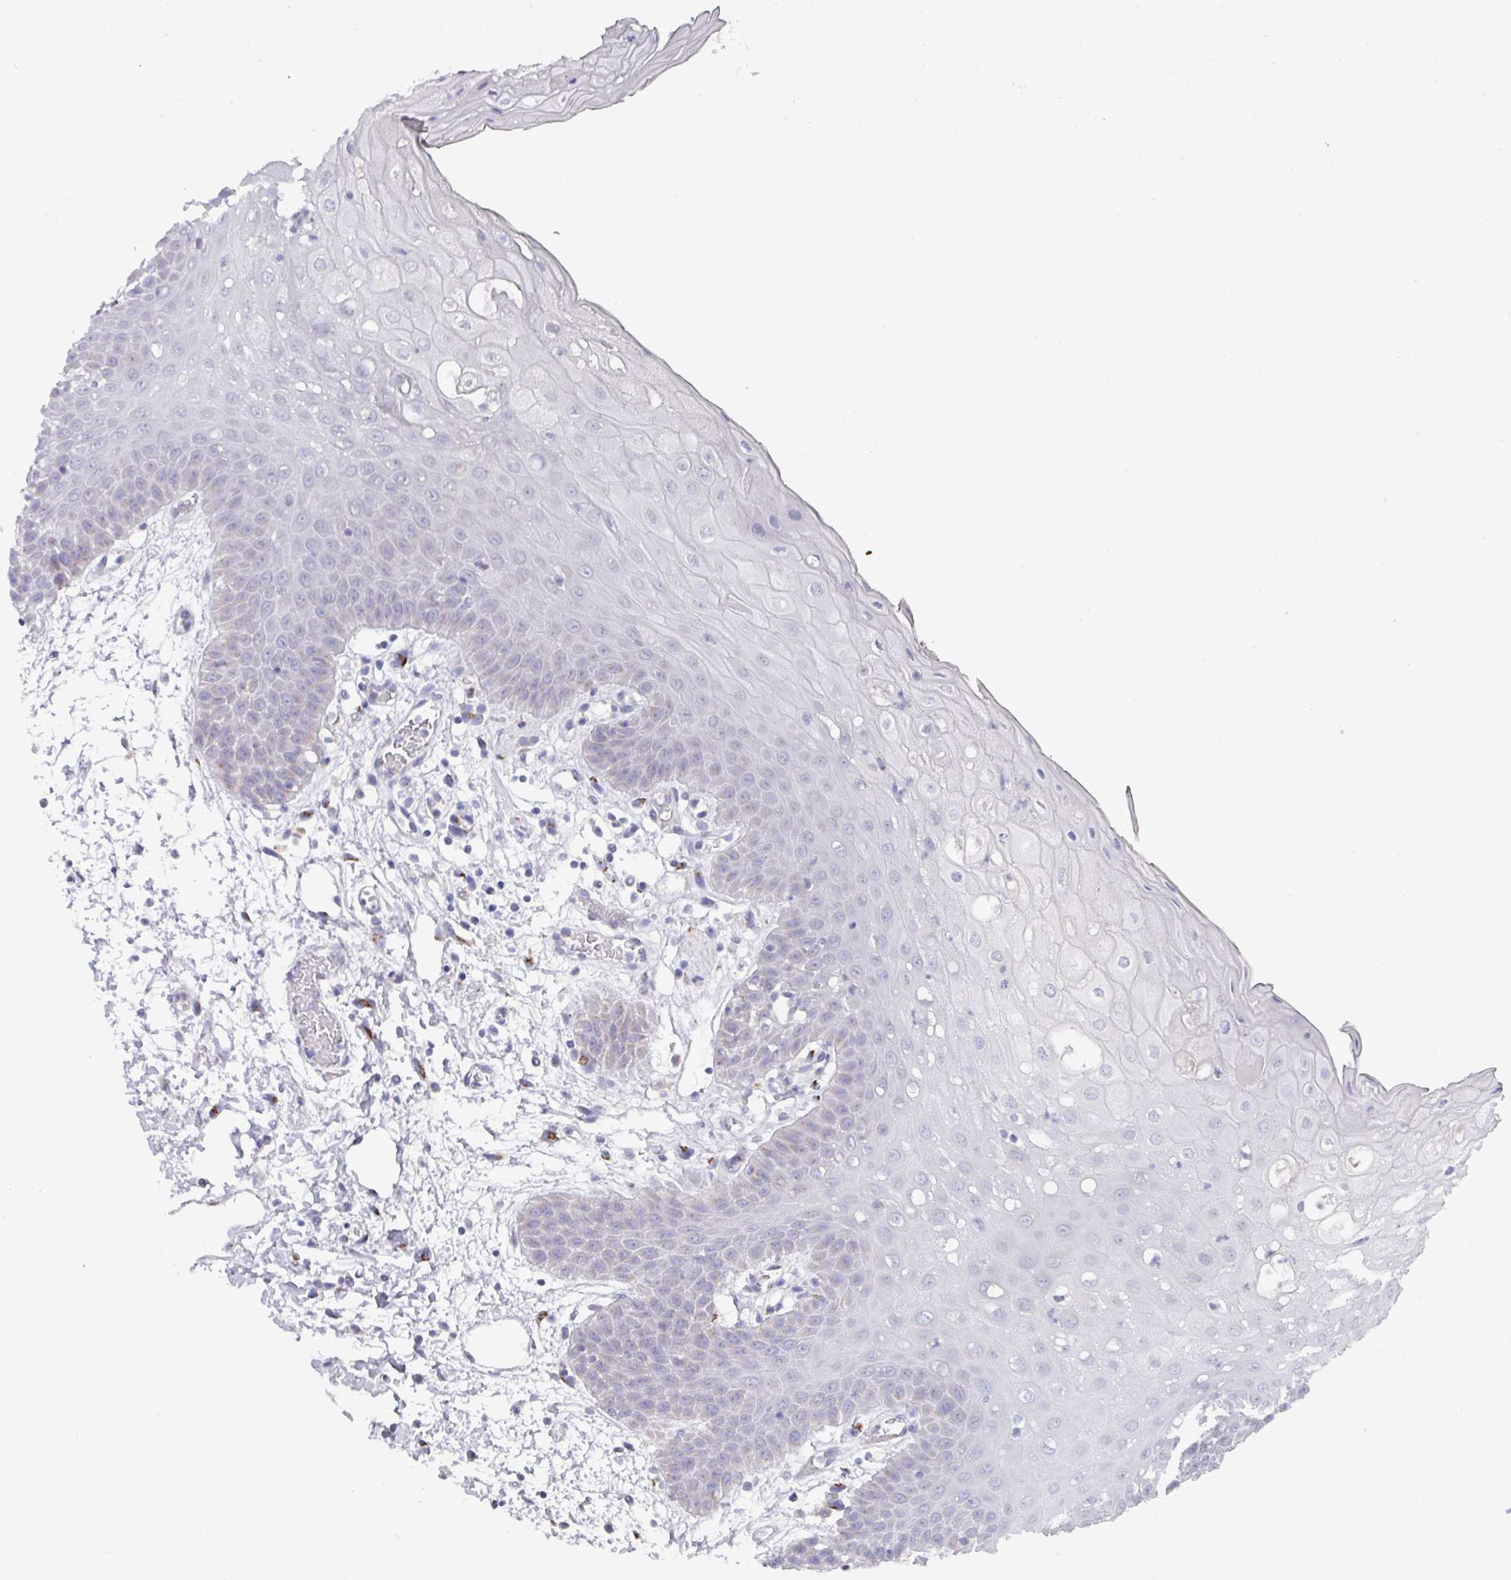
{"staining": {"intensity": "negative", "quantity": "none", "location": "none"}, "tissue": "oral mucosa", "cell_type": "Squamous epithelial cells", "image_type": "normal", "snomed": [{"axis": "morphology", "description": "Normal tissue, NOS"}, {"axis": "topography", "description": "Oral tissue"}, {"axis": "topography", "description": "Tounge, NOS"}], "caption": "Immunohistochemistry of unremarkable oral mucosa exhibits no staining in squamous epithelial cells.", "gene": "VKORC1L1", "patient": {"sex": "female", "age": 59}}